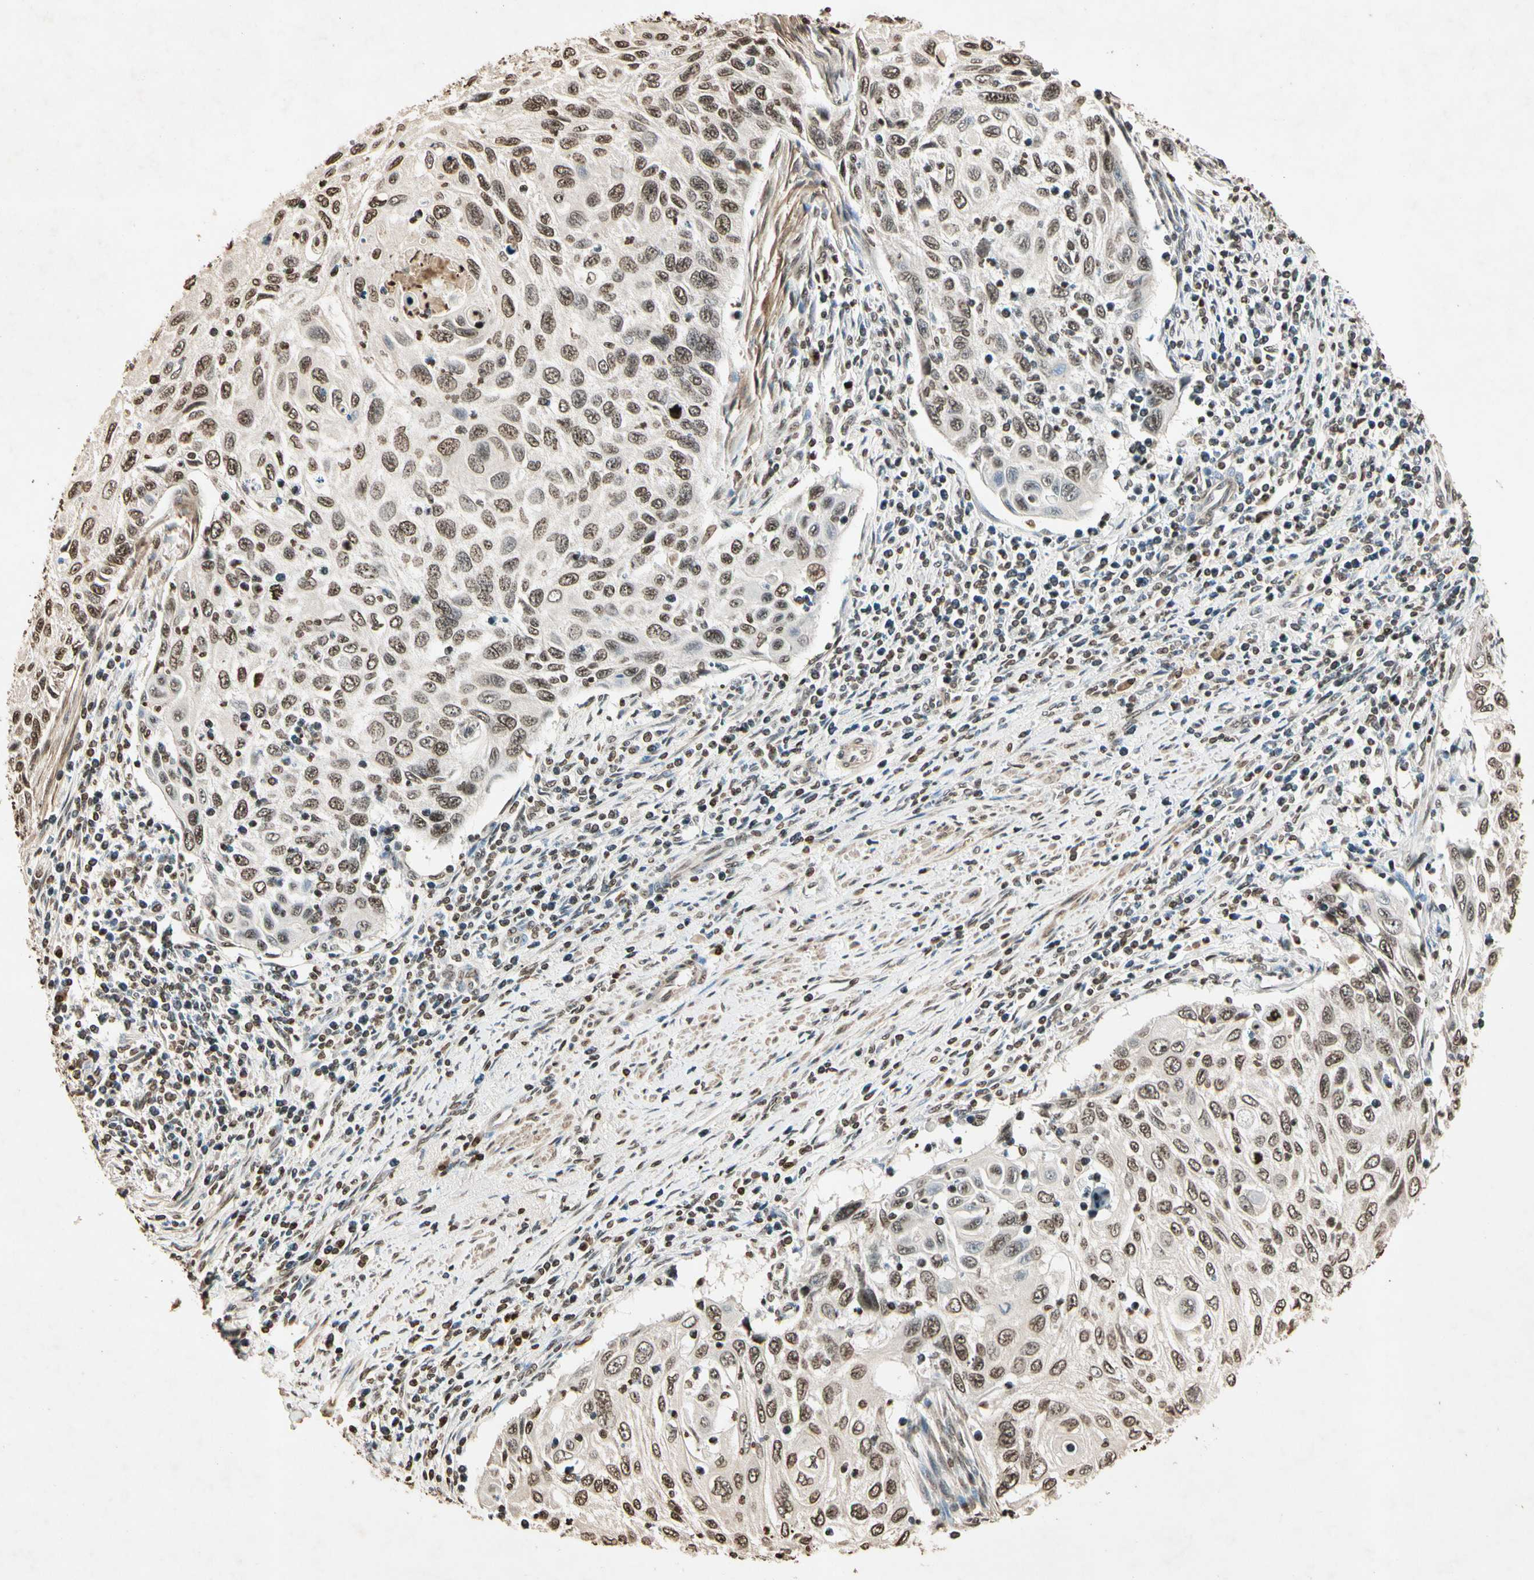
{"staining": {"intensity": "moderate", "quantity": "25%-75%", "location": "nuclear"}, "tissue": "cervical cancer", "cell_type": "Tumor cells", "image_type": "cancer", "snomed": [{"axis": "morphology", "description": "Squamous cell carcinoma, NOS"}, {"axis": "topography", "description": "Cervix"}], "caption": "Human cervical cancer (squamous cell carcinoma) stained for a protein (brown) exhibits moderate nuclear positive positivity in approximately 25%-75% of tumor cells.", "gene": "TOP1", "patient": {"sex": "female", "age": 70}}